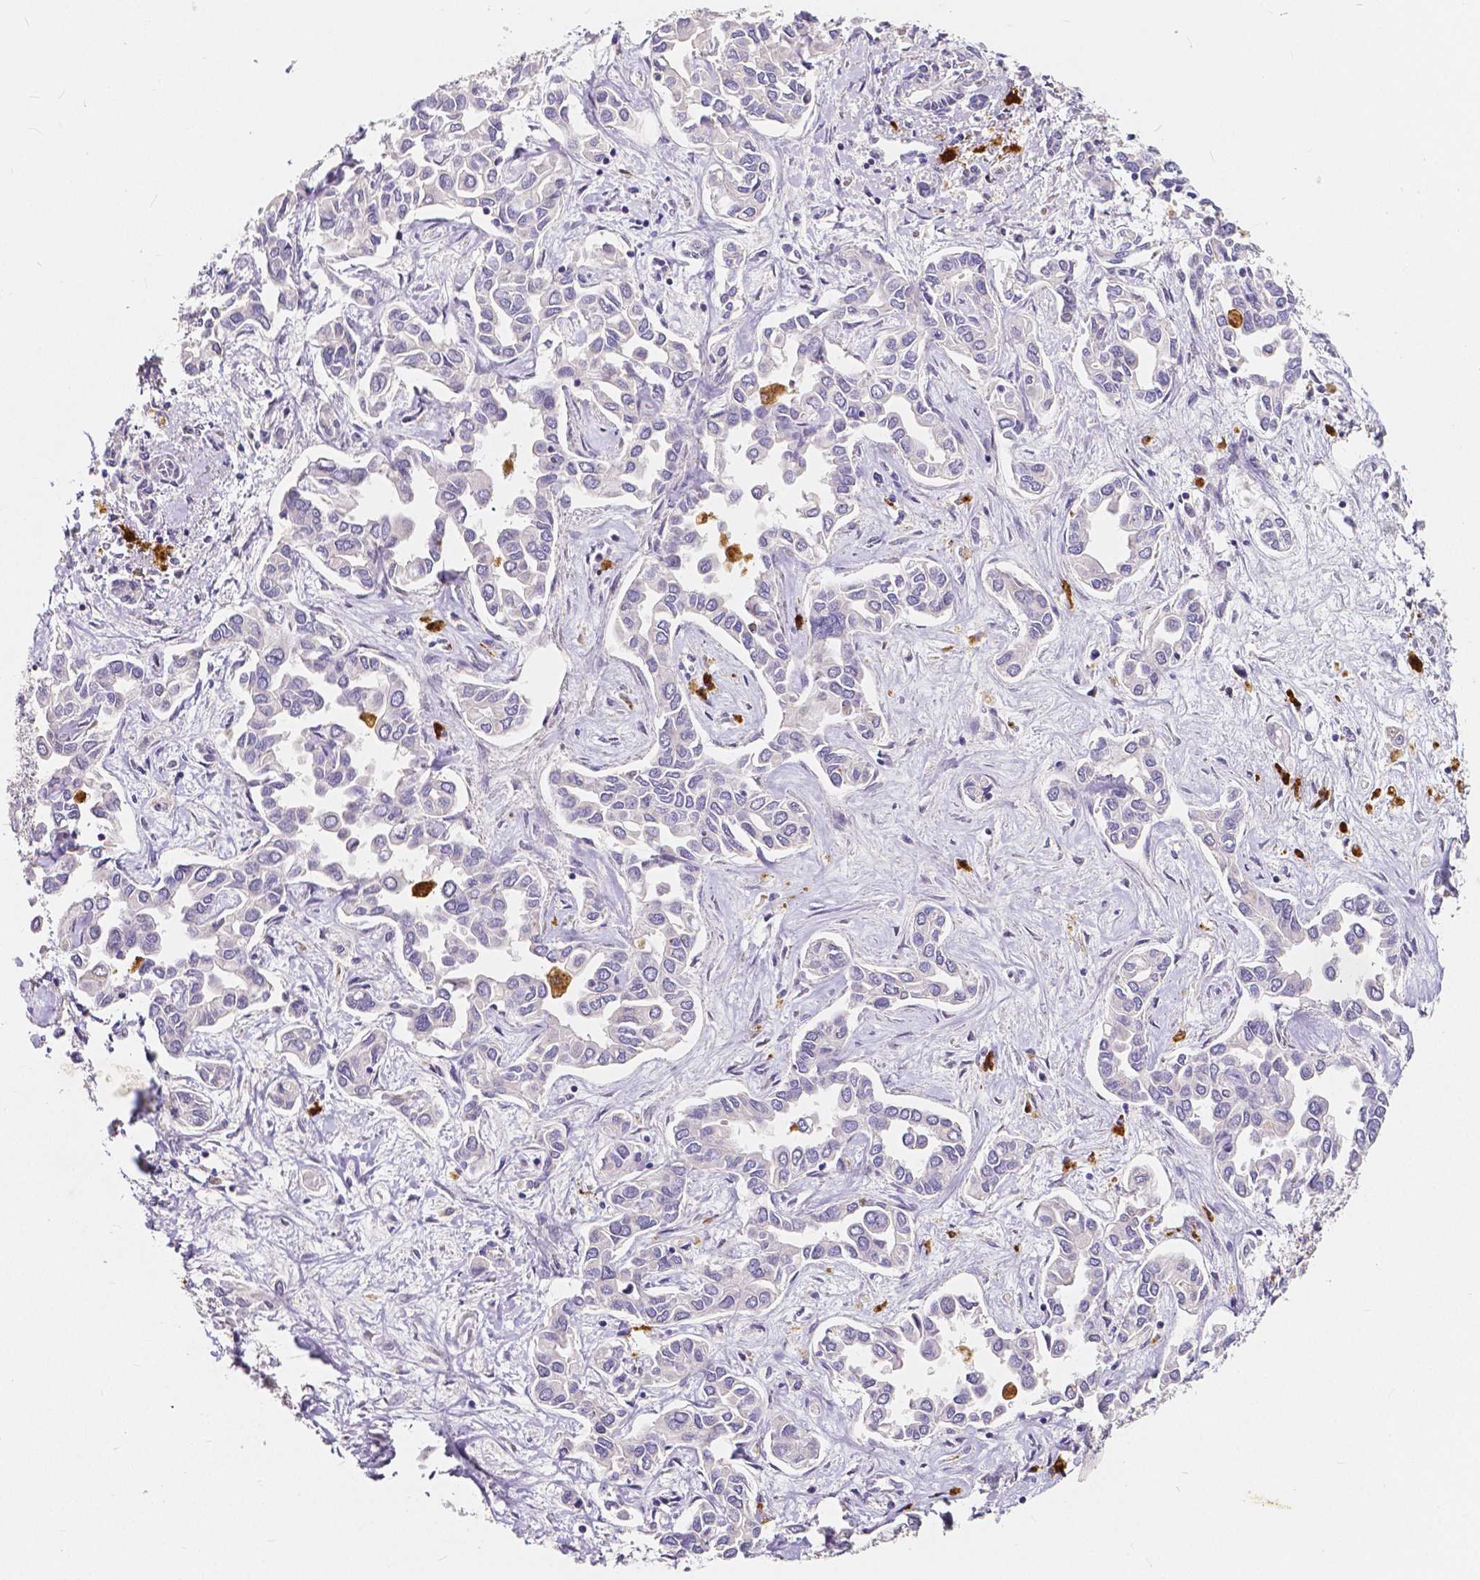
{"staining": {"intensity": "negative", "quantity": "none", "location": "none"}, "tissue": "liver cancer", "cell_type": "Tumor cells", "image_type": "cancer", "snomed": [{"axis": "morphology", "description": "Cholangiocarcinoma"}, {"axis": "topography", "description": "Liver"}], "caption": "An image of human cholangiocarcinoma (liver) is negative for staining in tumor cells.", "gene": "ACP5", "patient": {"sex": "female", "age": 64}}